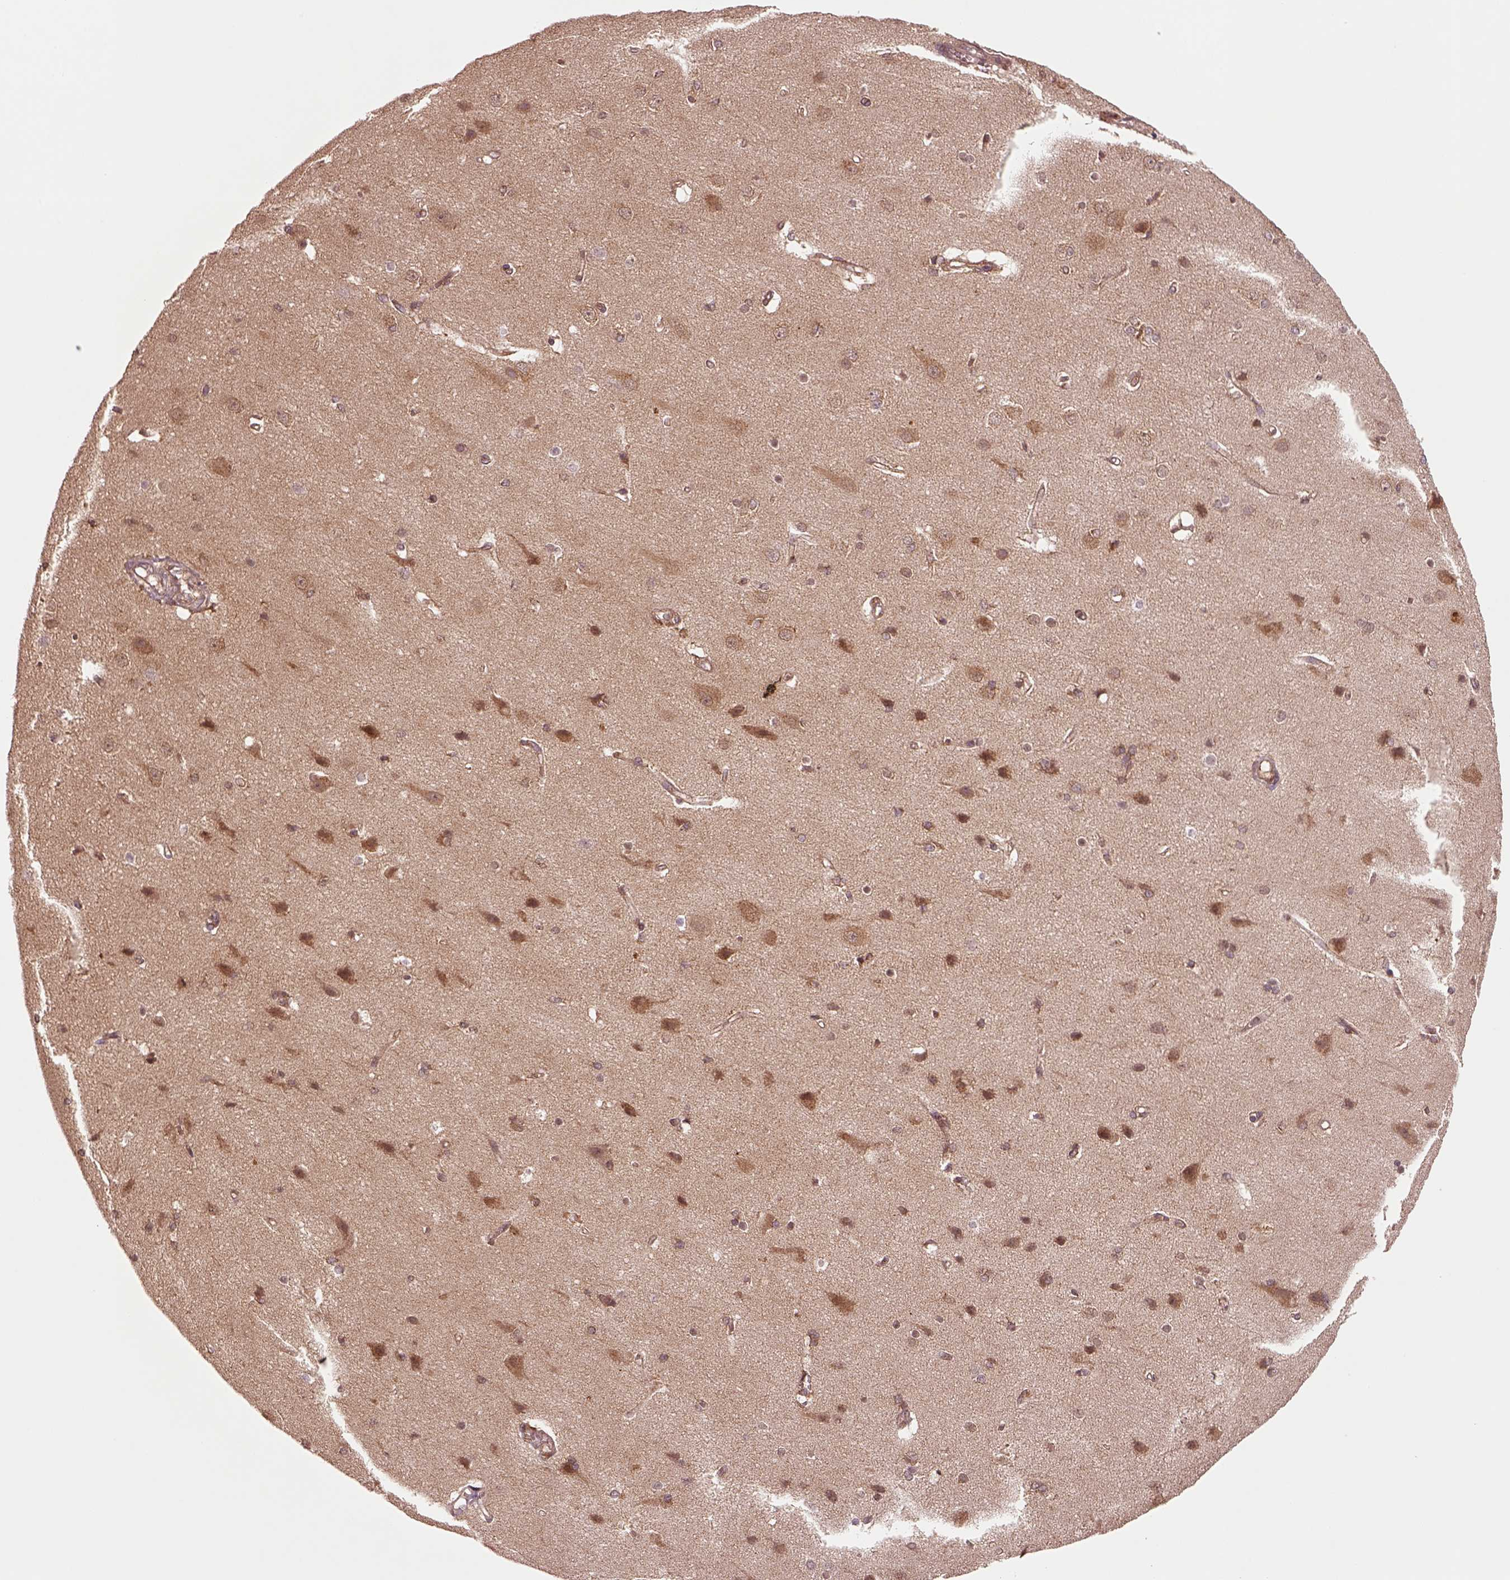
{"staining": {"intensity": "weak", "quantity": ">75%", "location": "cytoplasmic/membranous"}, "tissue": "cerebral cortex", "cell_type": "Endothelial cells", "image_type": "normal", "snomed": [{"axis": "morphology", "description": "Normal tissue, NOS"}, {"axis": "topography", "description": "Cerebral cortex"}], "caption": "Immunohistochemical staining of normal cerebral cortex exhibits >75% levels of weak cytoplasmic/membranous protein staining in about >75% of endothelial cells. The protein is shown in brown color, while the nuclei are stained blue.", "gene": "WASHC2A", "patient": {"sex": "male", "age": 37}}